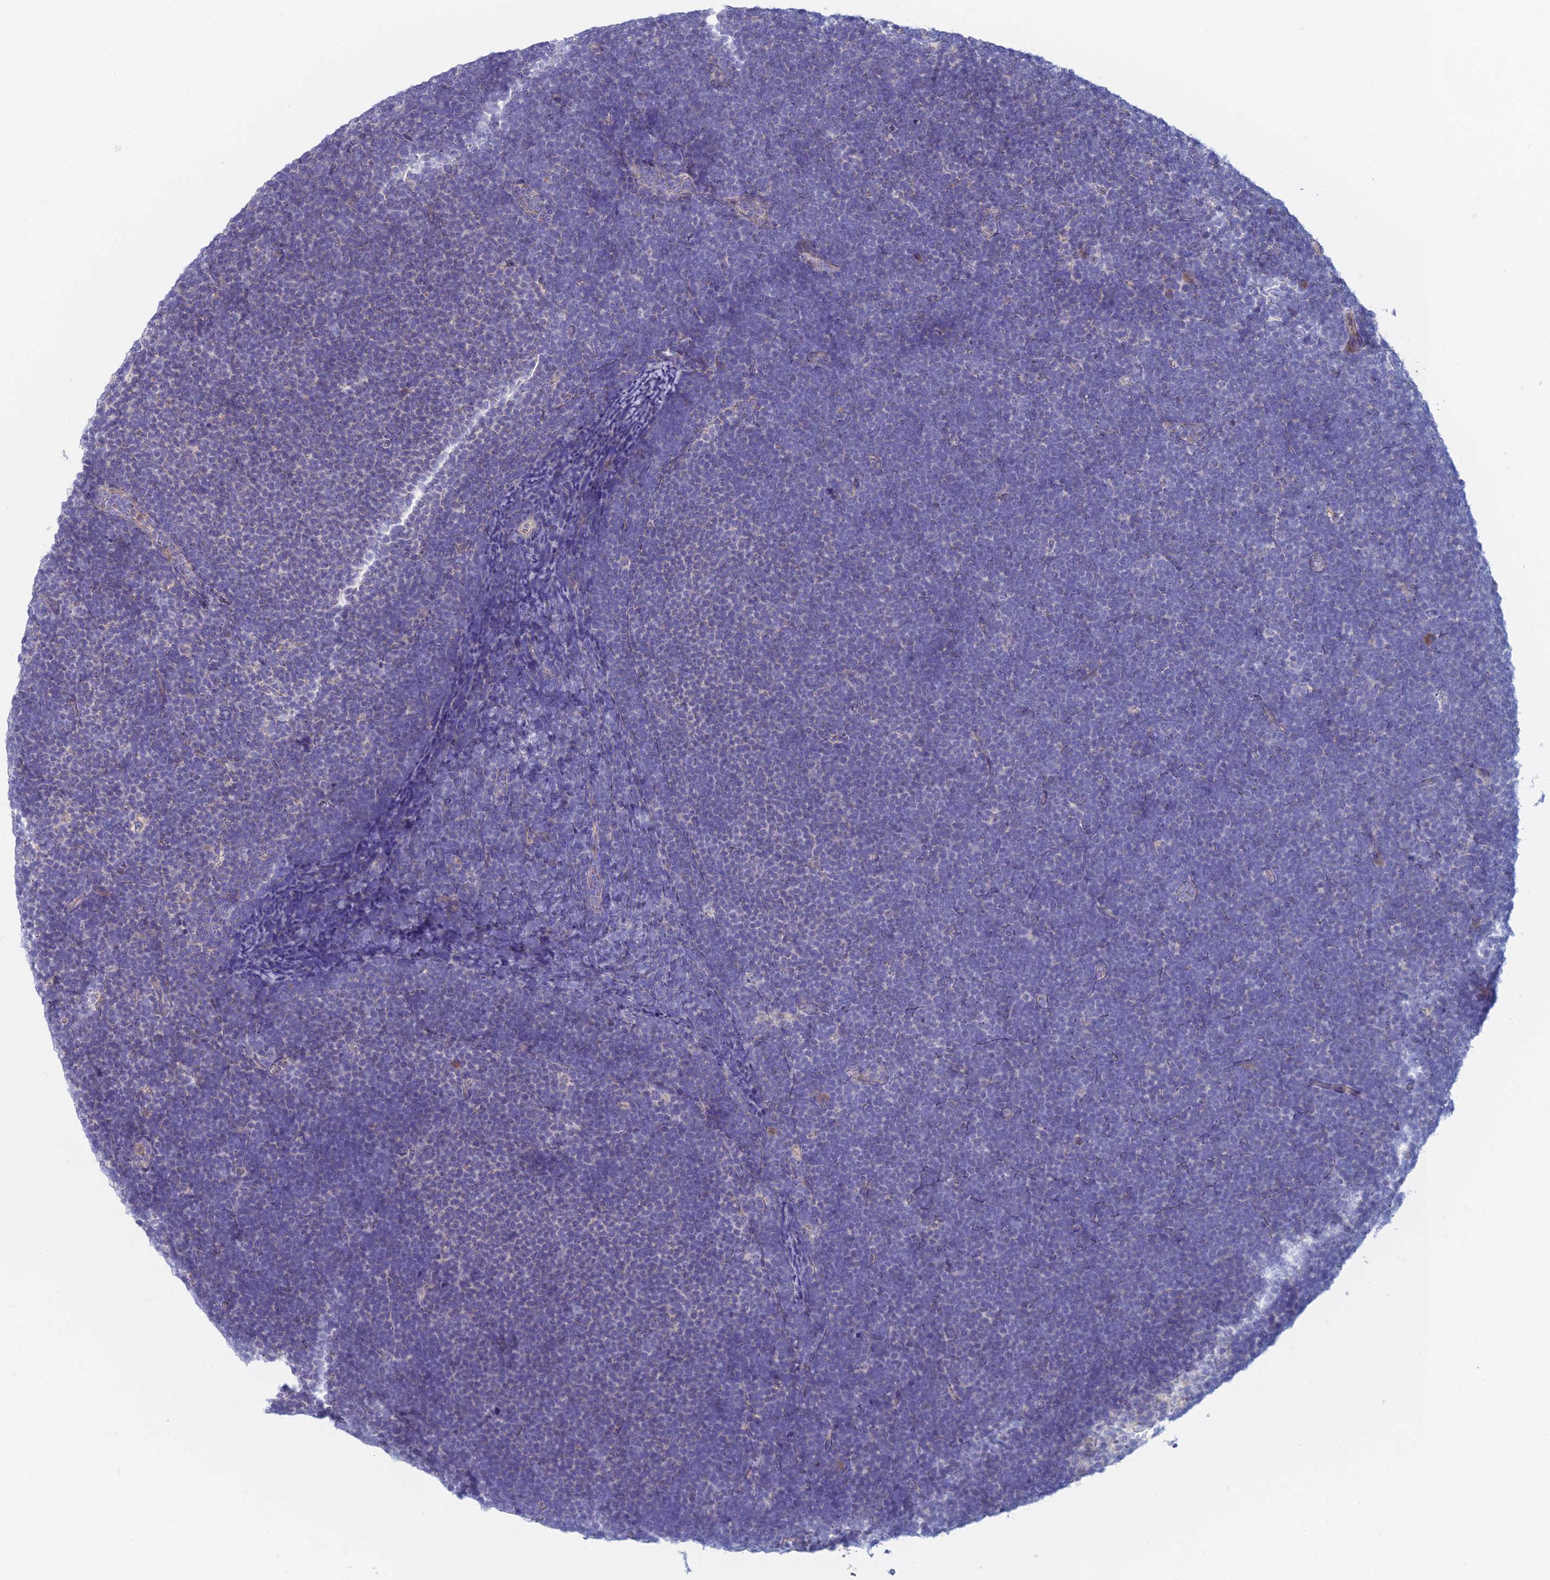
{"staining": {"intensity": "negative", "quantity": "none", "location": "none"}, "tissue": "lymphoma", "cell_type": "Tumor cells", "image_type": "cancer", "snomed": [{"axis": "morphology", "description": "Malignant lymphoma, non-Hodgkin's type, High grade"}, {"axis": "topography", "description": "Lymph node"}], "caption": "An image of human high-grade malignant lymphoma, non-Hodgkin's type is negative for staining in tumor cells. (Brightfield microscopy of DAB (3,3'-diaminobenzidine) immunohistochemistry (IHC) at high magnification).", "gene": "IFTAP", "patient": {"sex": "male", "age": 13}}